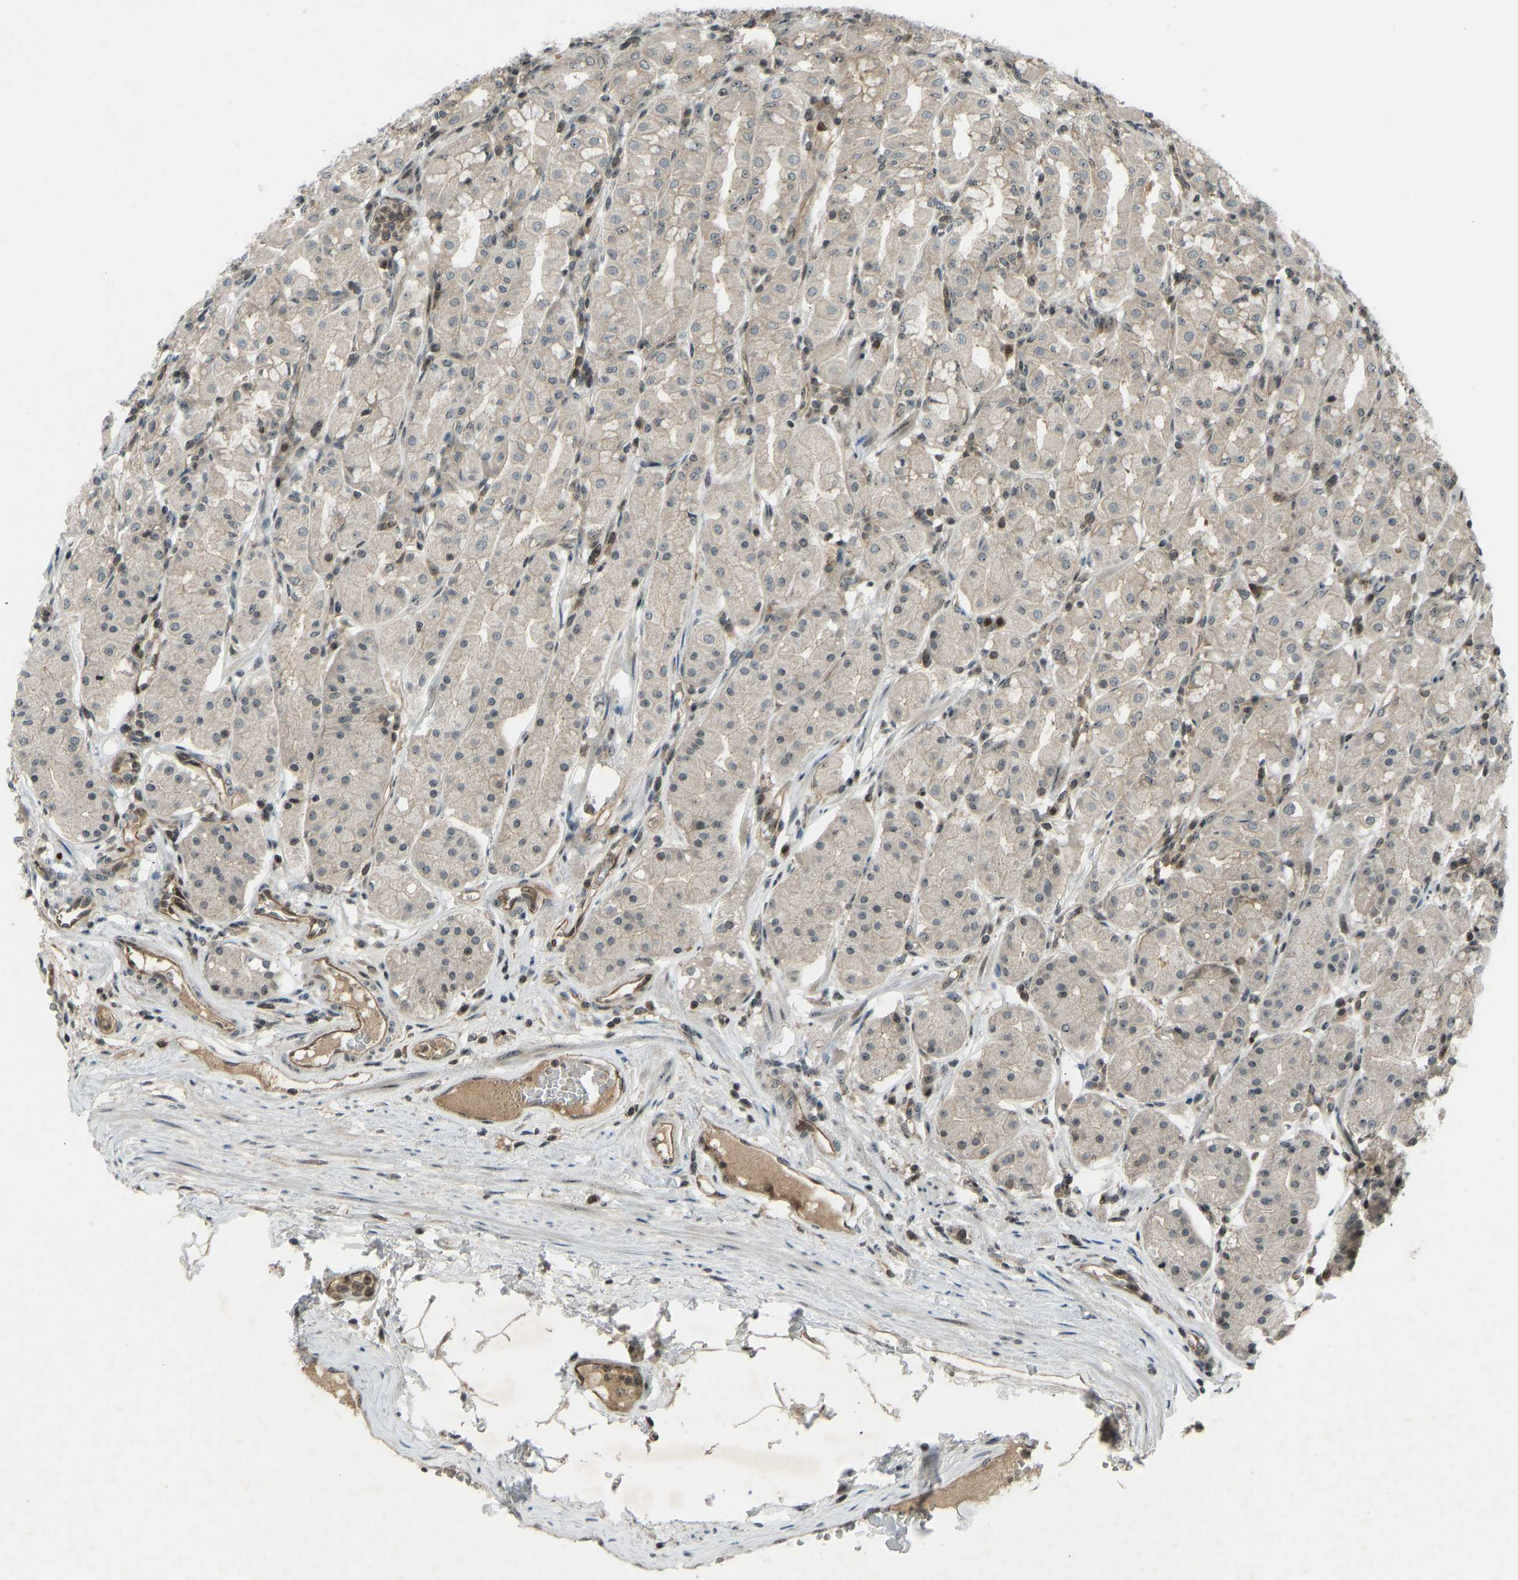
{"staining": {"intensity": "moderate", "quantity": "25%-75%", "location": "cytoplasmic/membranous"}, "tissue": "stomach", "cell_type": "Glandular cells", "image_type": "normal", "snomed": [{"axis": "morphology", "description": "Normal tissue, NOS"}, {"axis": "topography", "description": "Stomach"}, {"axis": "topography", "description": "Stomach, lower"}], "caption": "Immunohistochemical staining of normal human stomach reveals moderate cytoplasmic/membranous protein expression in about 25%-75% of glandular cells. The staining is performed using DAB (3,3'-diaminobenzidine) brown chromogen to label protein expression. The nuclei are counter-stained blue using hematoxylin.", "gene": "SVOPL", "patient": {"sex": "female", "age": 56}}